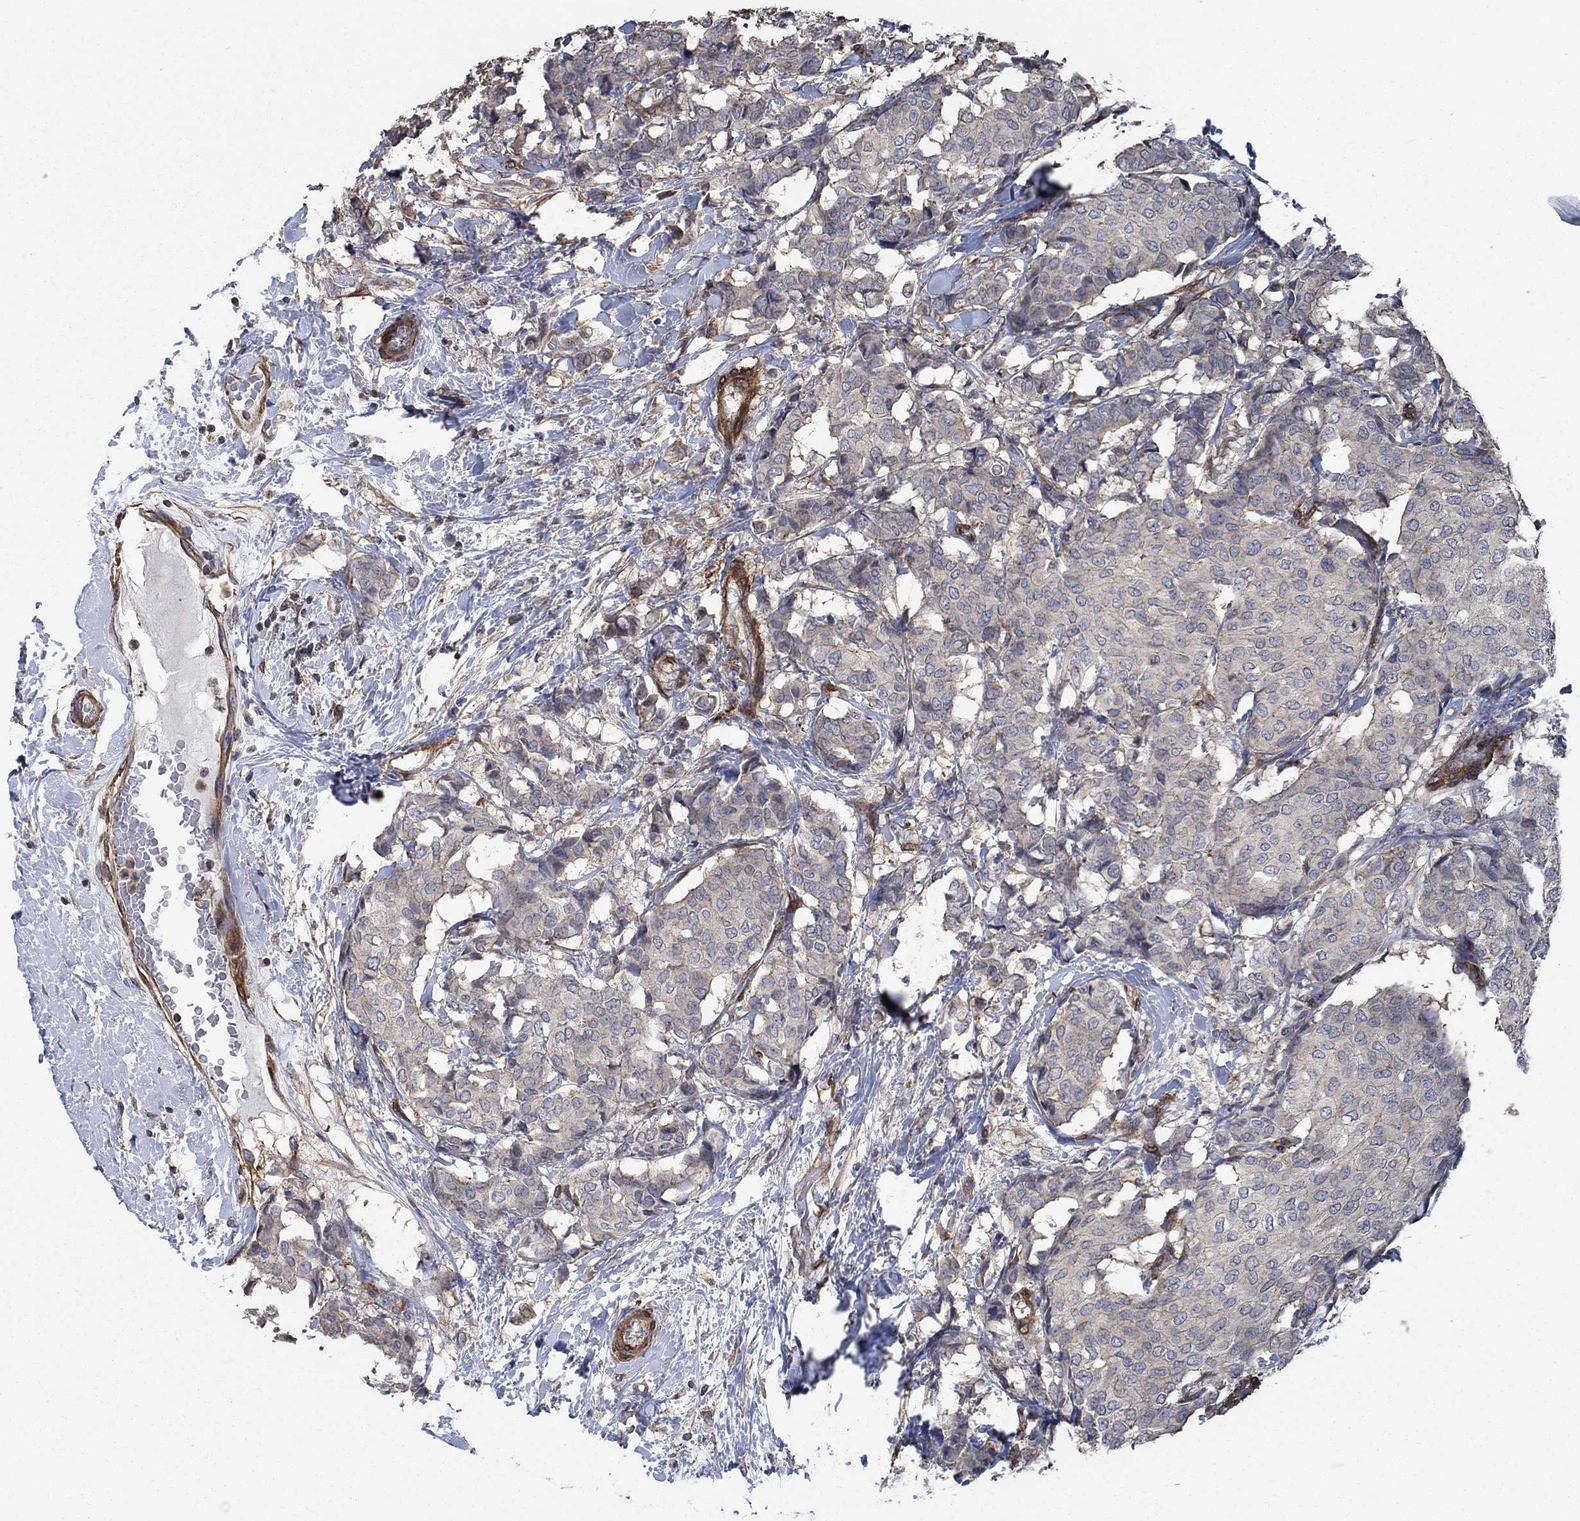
{"staining": {"intensity": "weak", "quantity": "25%-75%", "location": "cytoplasmic/membranous"}, "tissue": "breast cancer", "cell_type": "Tumor cells", "image_type": "cancer", "snomed": [{"axis": "morphology", "description": "Duct carcinoma"}, {"axis": "topography", "description": "Breast"}], "caption": "A brown stain highlights weak cytoplasmic/membranous positivity of a protein in human intraductal carcinoma (breast) tumor cells. (DAB IHC, brown staining for protein, blue staining for nuclei).", "gene": "PDE3A", "patient": {"sex": "female", "age": 75}}